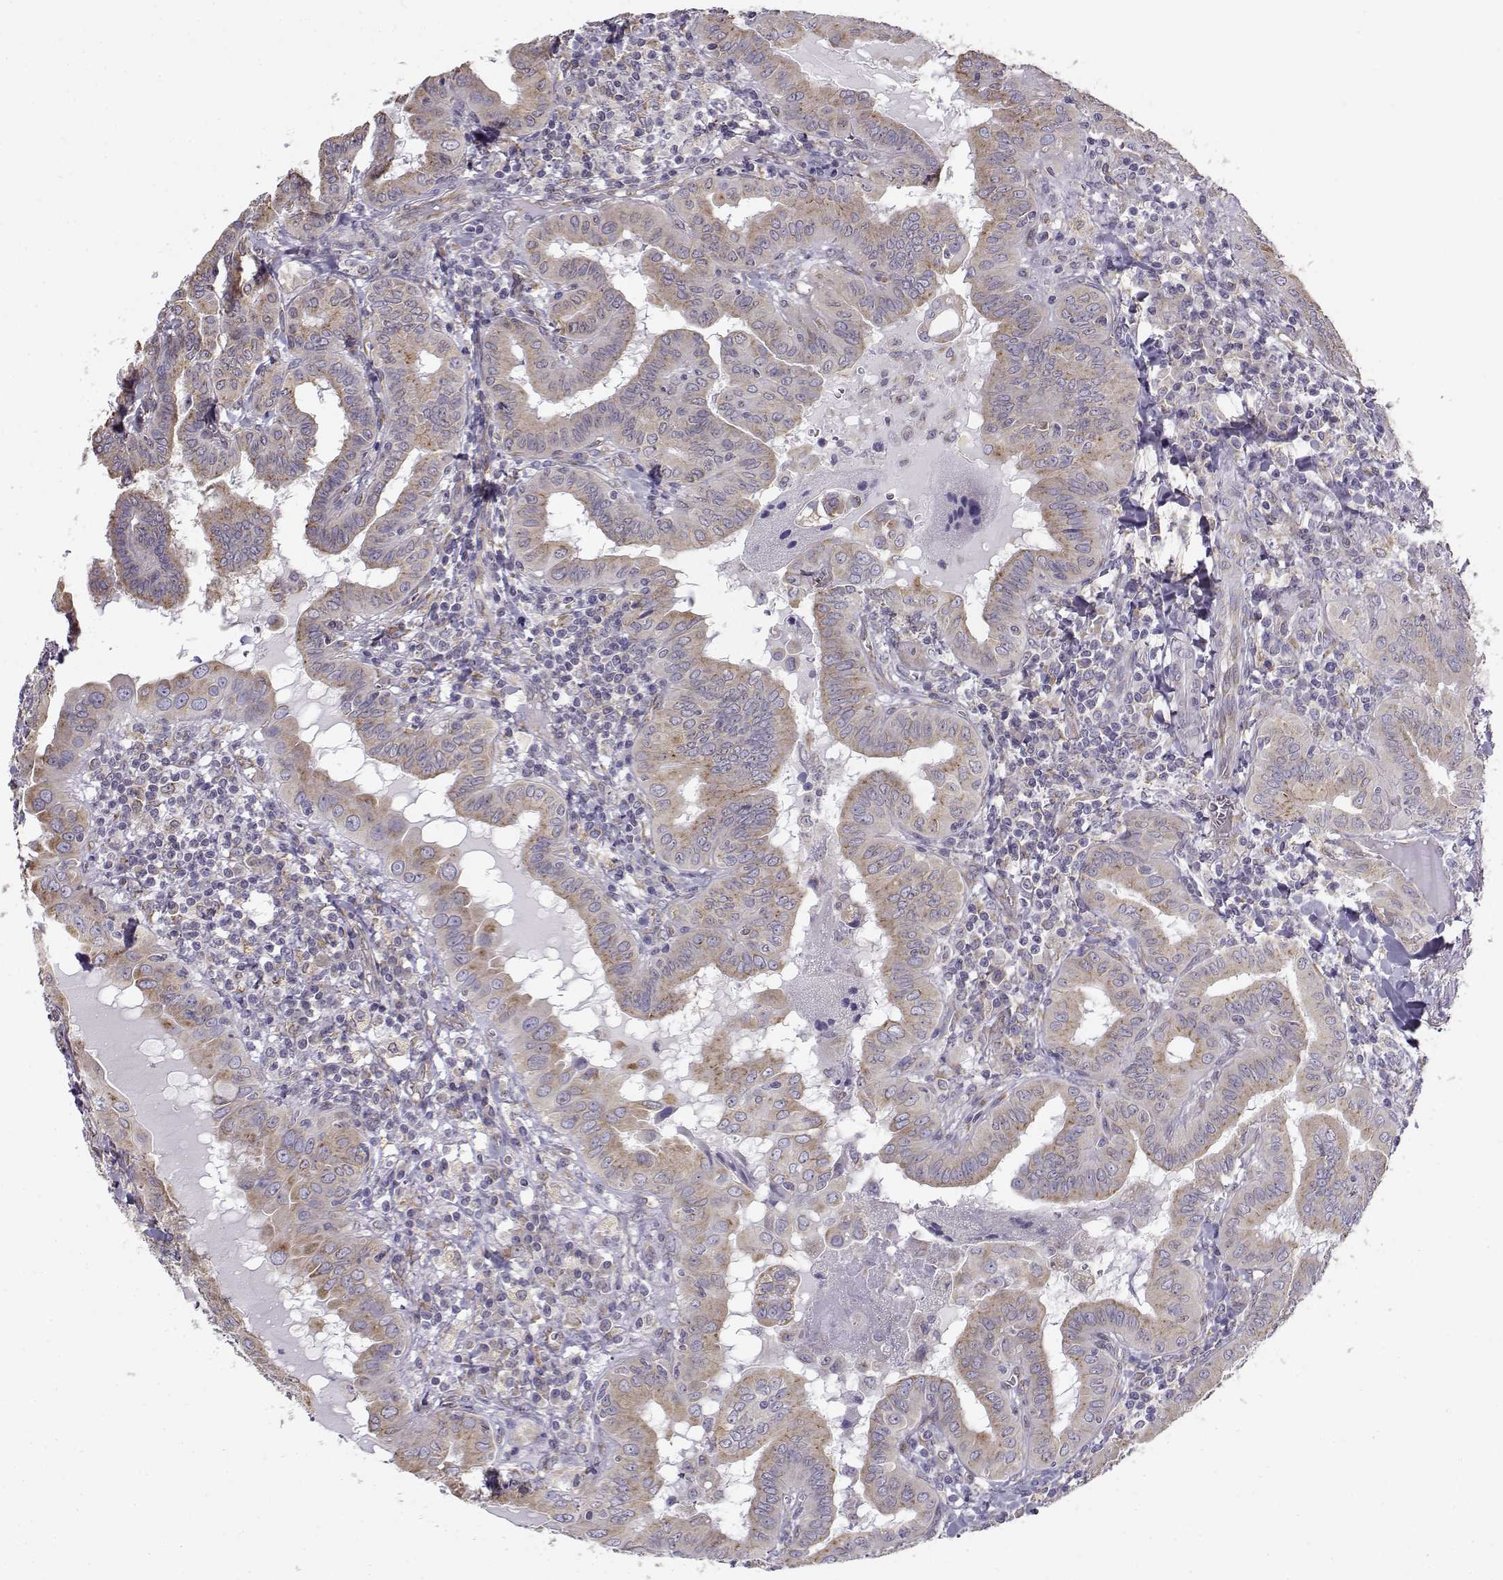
{"staining": {"intensity": "moderate", "quantity": ">75%", "location": "cytoplasmic/membranous"}, "tissue": "thyroid cancer", "cell_type": "Tumor cells", "image_type": "cancer", "snomed": [{"axis": "morphology", "description": "Papillary adenocarcinoma, NOS"}, {"axis": "topography", "description": "Thyroid gland"}], "caption": "Thyroid cancer tissue demonstrates moderate cytoplasmic/membranous expression in about >75% of tumor cells (DAB IHC with brightfield microscopy, high magnification).", "gene": "BEND6", "patient": {"sex": "female", "age": 37}}